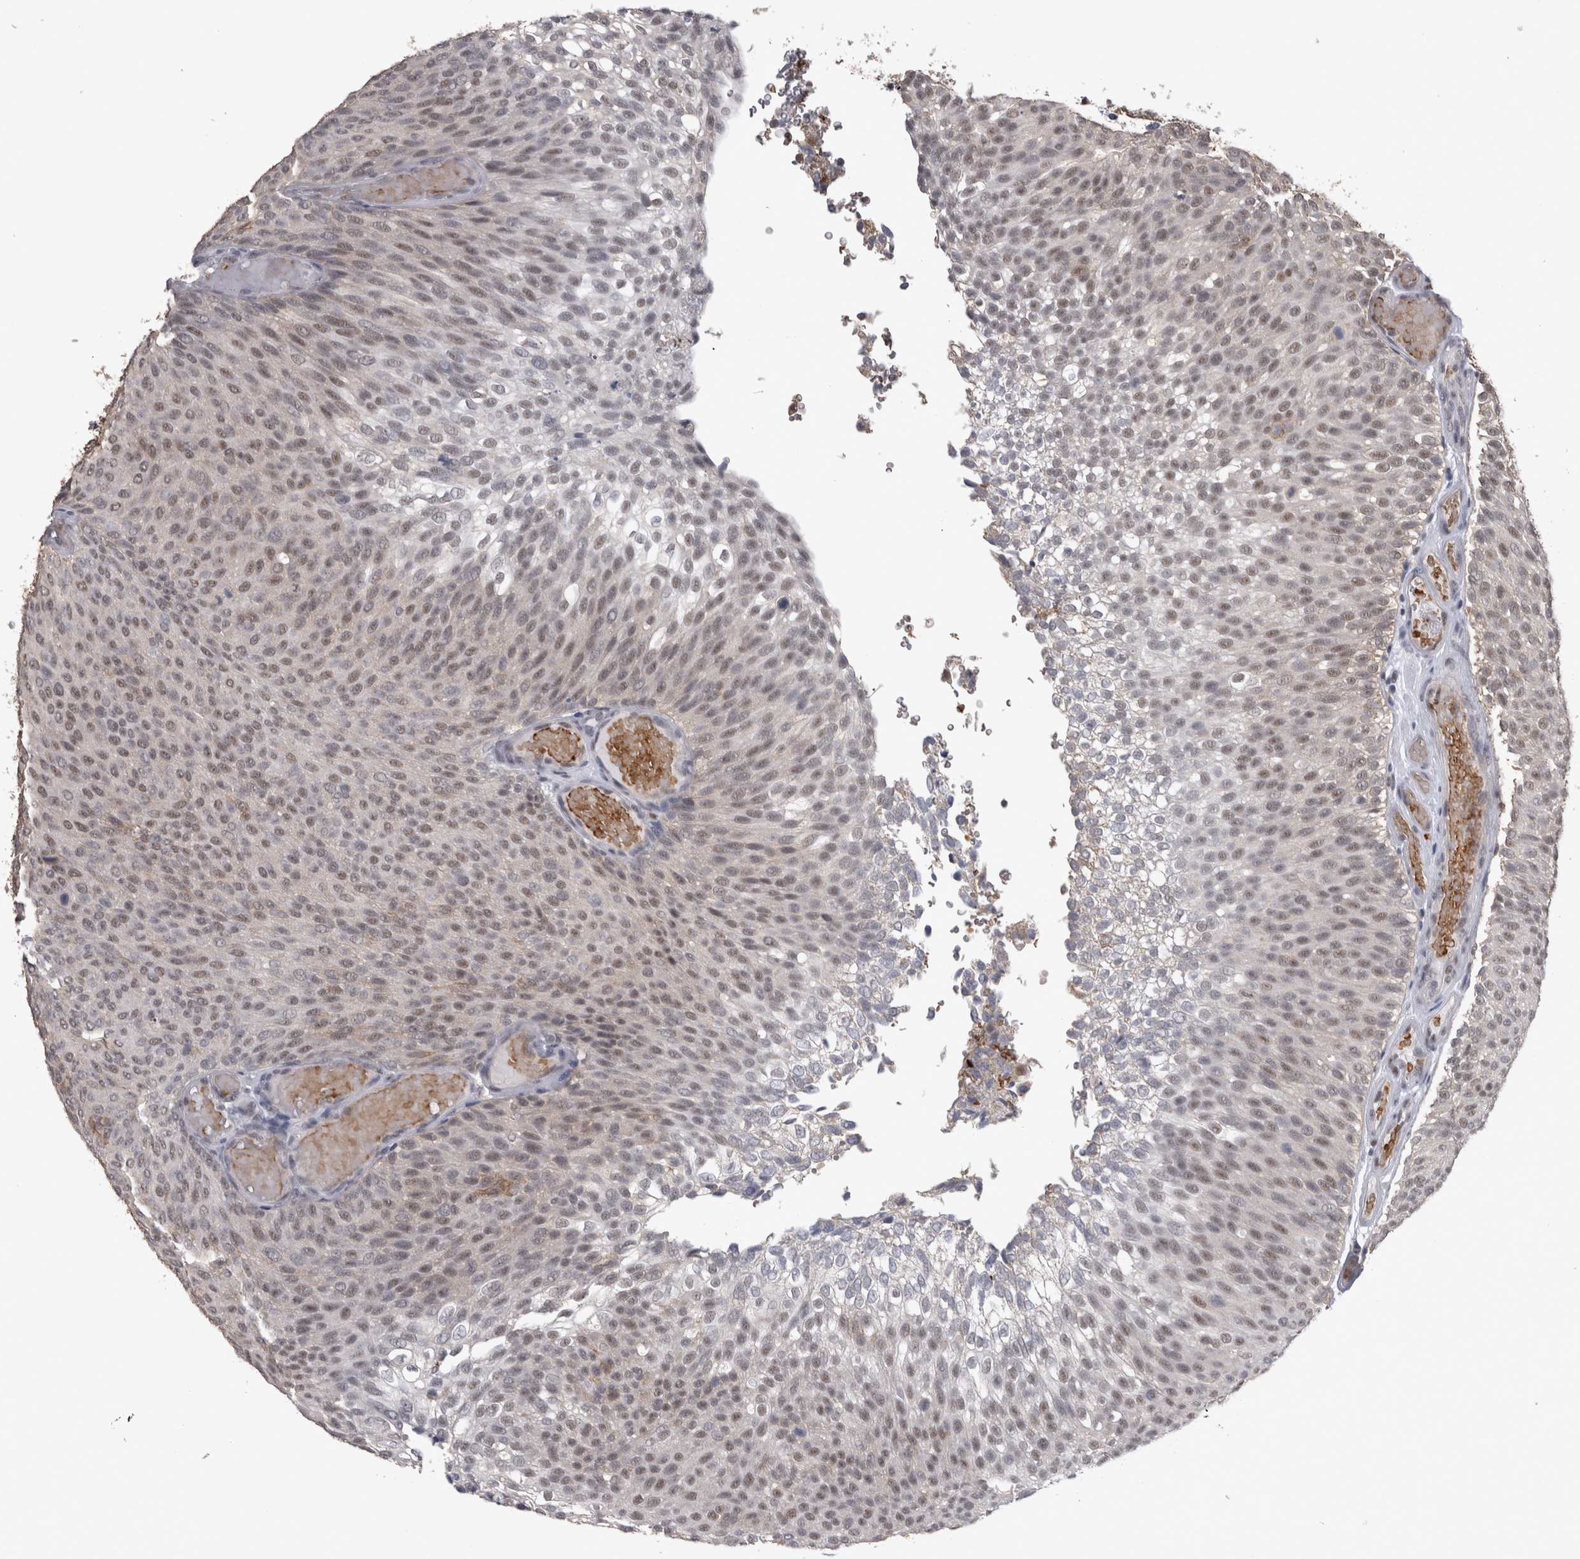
{"staining": {"intensity": "moderate", "quantity": ">75%", "location": "nuclear"}, "tissue": "urothelial cancer", "cell_type": "Tumor cells", "image_type": "cancer", "snomed": [{"axis": "morphology", "description": "Urothelial carcinoma, Low grade"}, {"axis": "topography", "description": "Urinary bladder"}], "caption": "IHC of urothelial cancer reveals medium levels of moderate nuclear expression in about >75% of tumor cells. The staining was performed using DAB (3,3'-diaminobenzidine), with brown indicating positive protein expression. Nuclei are stained blue with hematoxylin.", "gene": "PEBP4", "patient": {"sex": "male", "age": 78}}